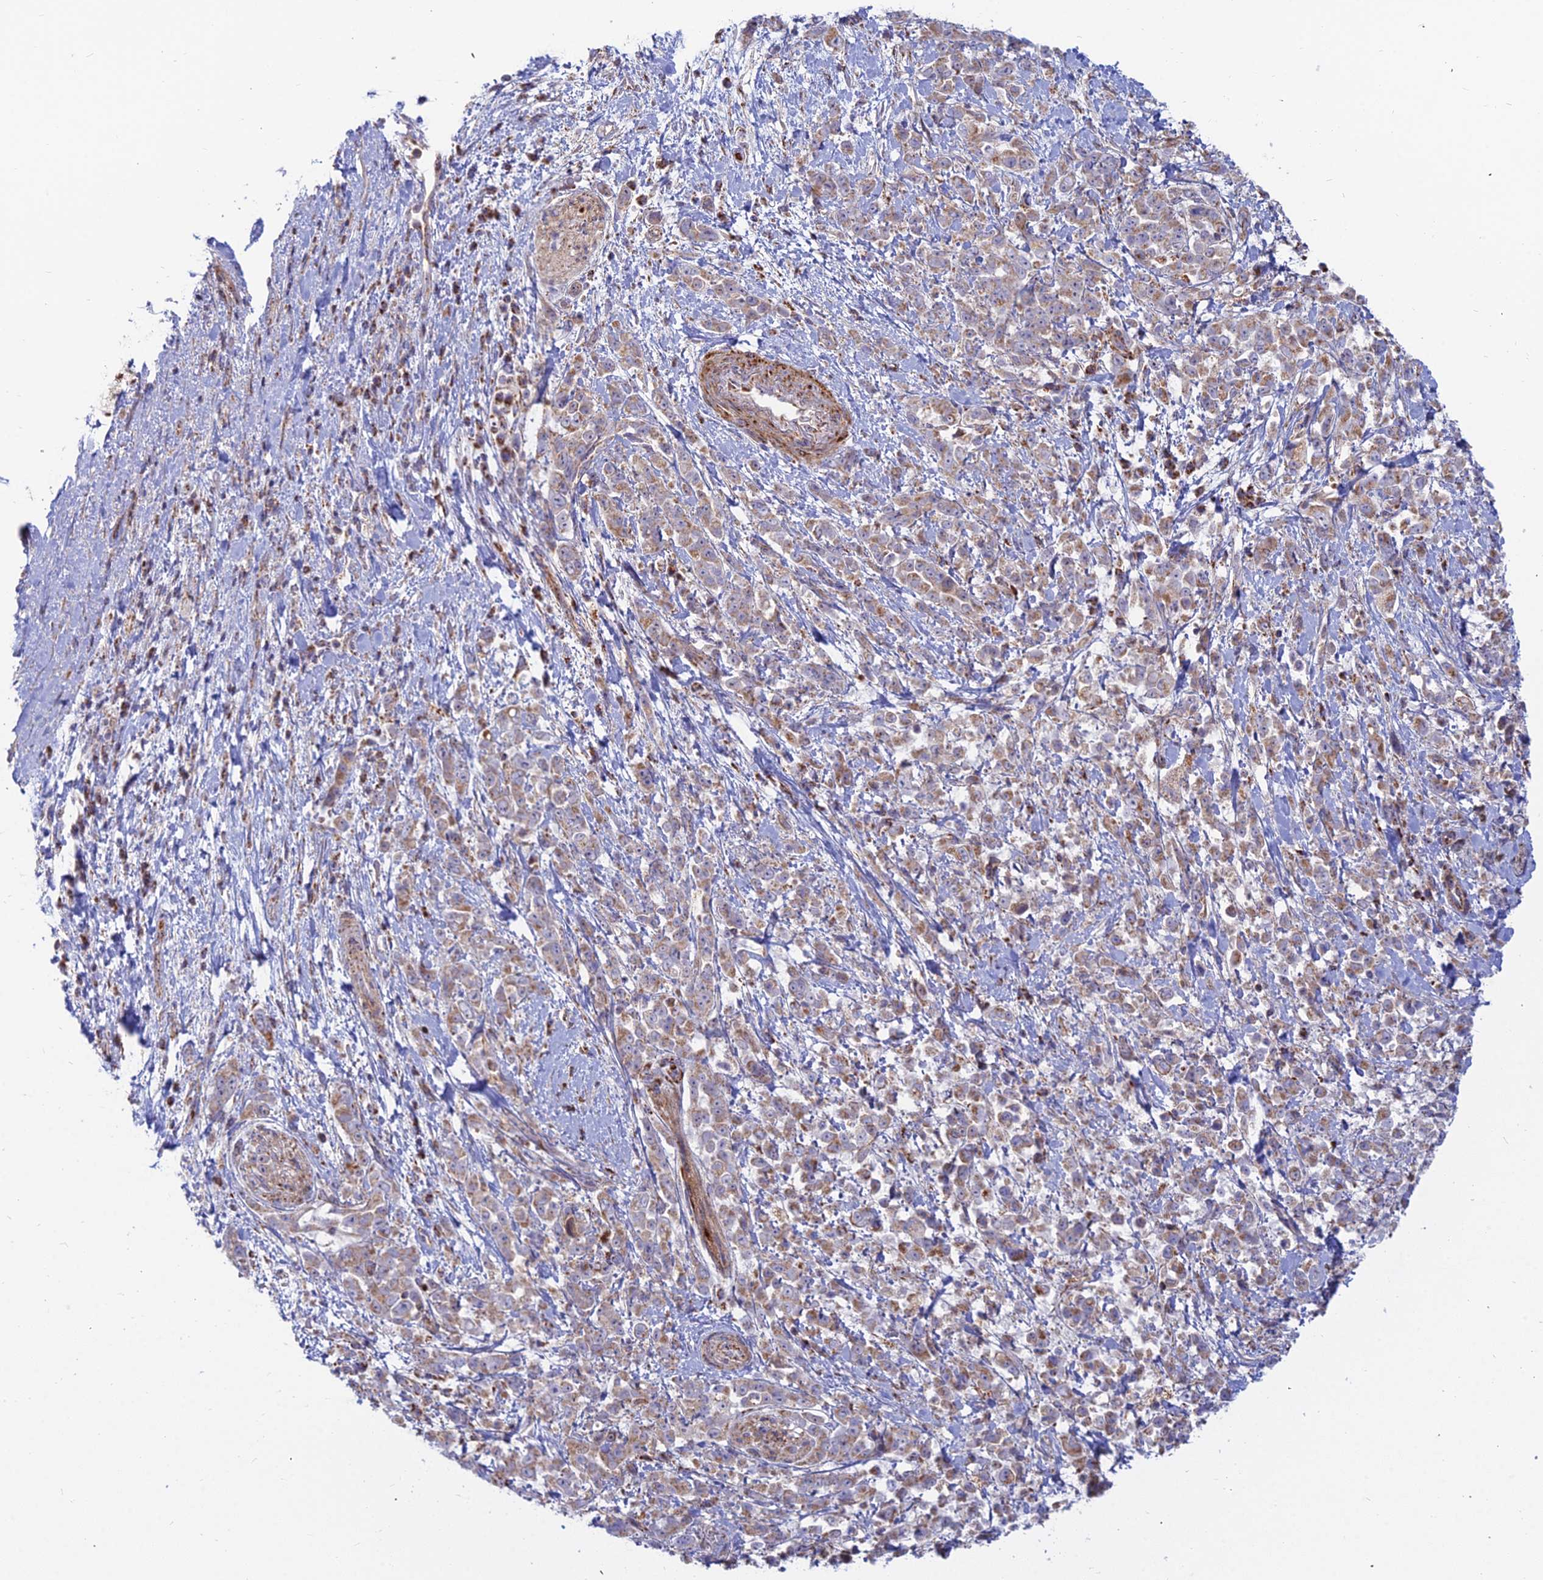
{"staining": {"intensity": "moderate", "quantity": ">75%", "location": "cytoplasmic/membranous"}, "tissue": "pancreatic cancer", "cell_type": "Tumor cells", "image_type": "cancer", "snomed": [{"axis": "morphology", "description": "Normal tissue, NOS"}, {"axis": "morphology", "description": "Adenocarcinoma, NOS"}, {"axis": "topography", "description": "Pancreas"}], "caption": "Adenocarcinoma (pancreatic) tissue demonstrates moderate cytoplasmic/membranous staining in about >75% of tumor cells", "gene": "SLC35F4", "patient": {"sex": "female", "age": 64}}